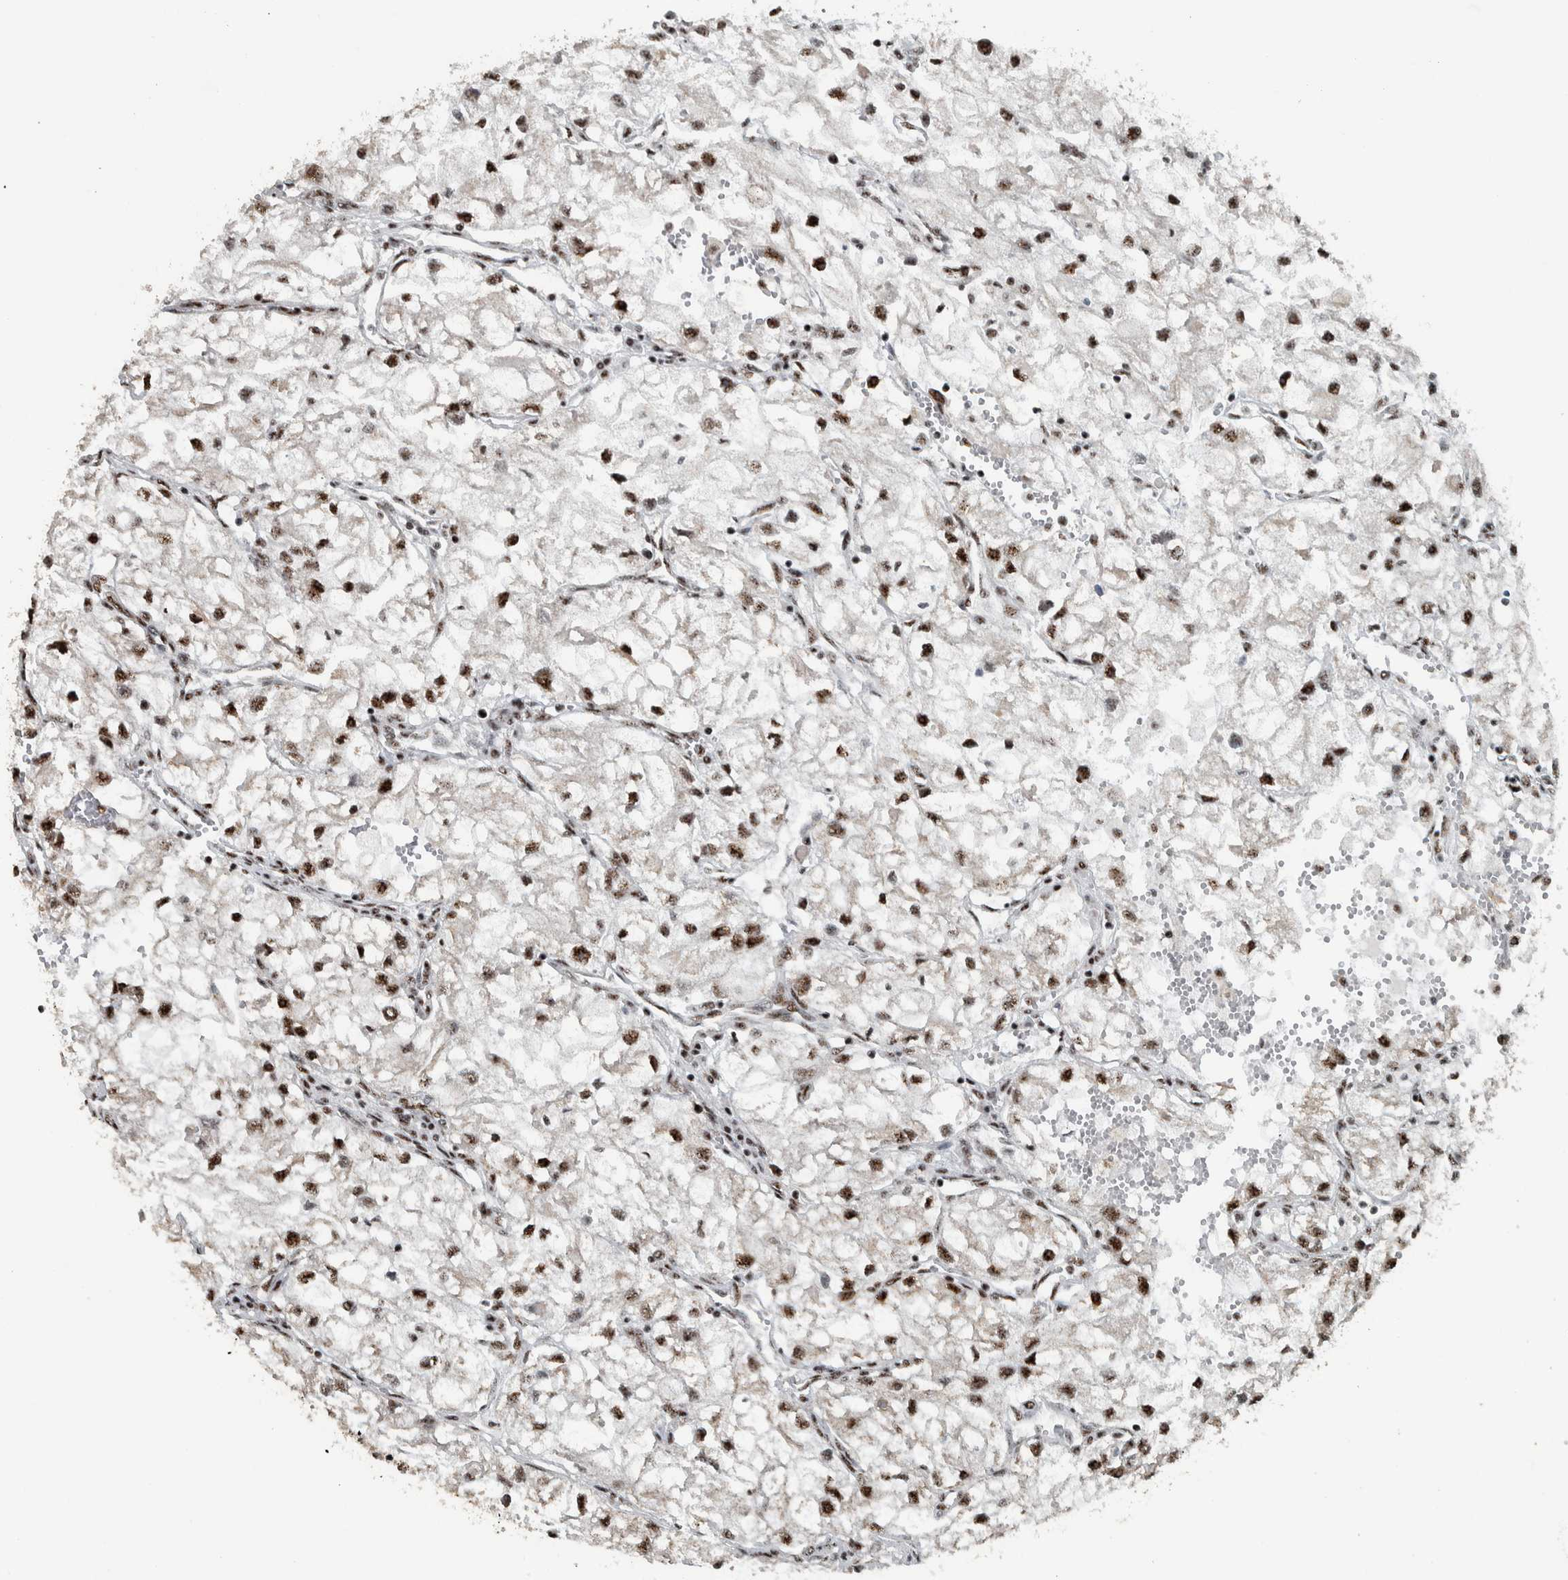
{"staining": {"intensity": "strong", "quantity": ">75%", "location": "nuclear"}, "tissue": "renal cancer", "cell_type": "Tumor cells", "image_type": "cancer", "snomed": [{"axis": "morphology", "description": "Adenocarcinoma, NOS"}, {"axis": "topography", "description": "Kidney"}], "caption": "An image showing strong nuclear positivity in approximately >75% of tumor cells in renal cancer, as visualized by brown immunohistochemical staining.", "gene": "SON", "patient": {"sex": "female", "age": 70}}